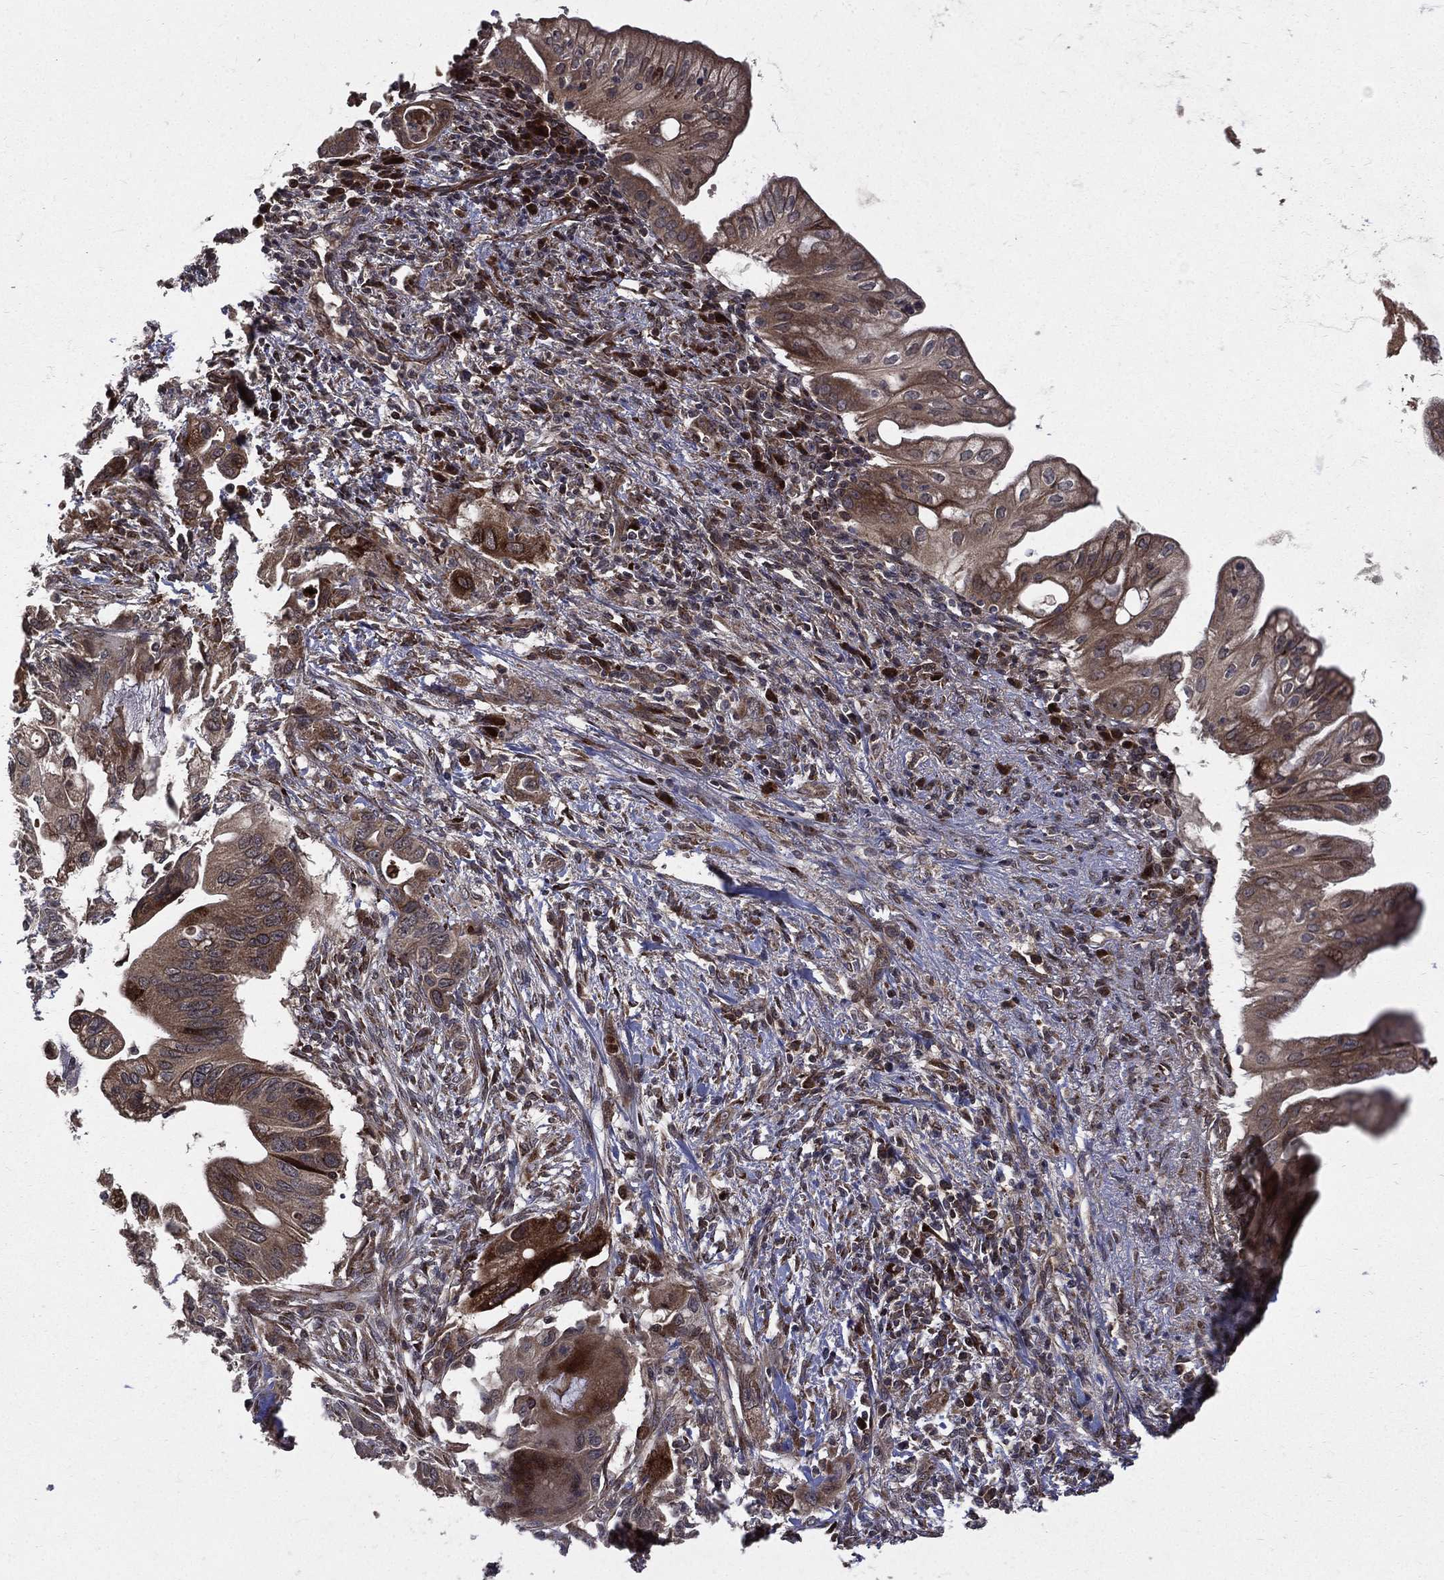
{"staining": {"intensity": "strong", "quantity": ">75%", "location": "cytoplasmic/membranous"}, "tissue": "pancreatic cancer", "cell_type": "Tumor cells", "image_type": "cancer", "snomed": [{"axis": "morphology", "description": "Adenocarcinoma, NOS"}, {"axis": "topography", "description": "Pancreas"}], "caption": "This is an image of IHC staining of pancreatic cancer, which shows strong staining in the cytoplasmic/membranous of tumor cells.", "gene": "RAB11FIP4", "patient": {"sex": "female", "age": 72}}